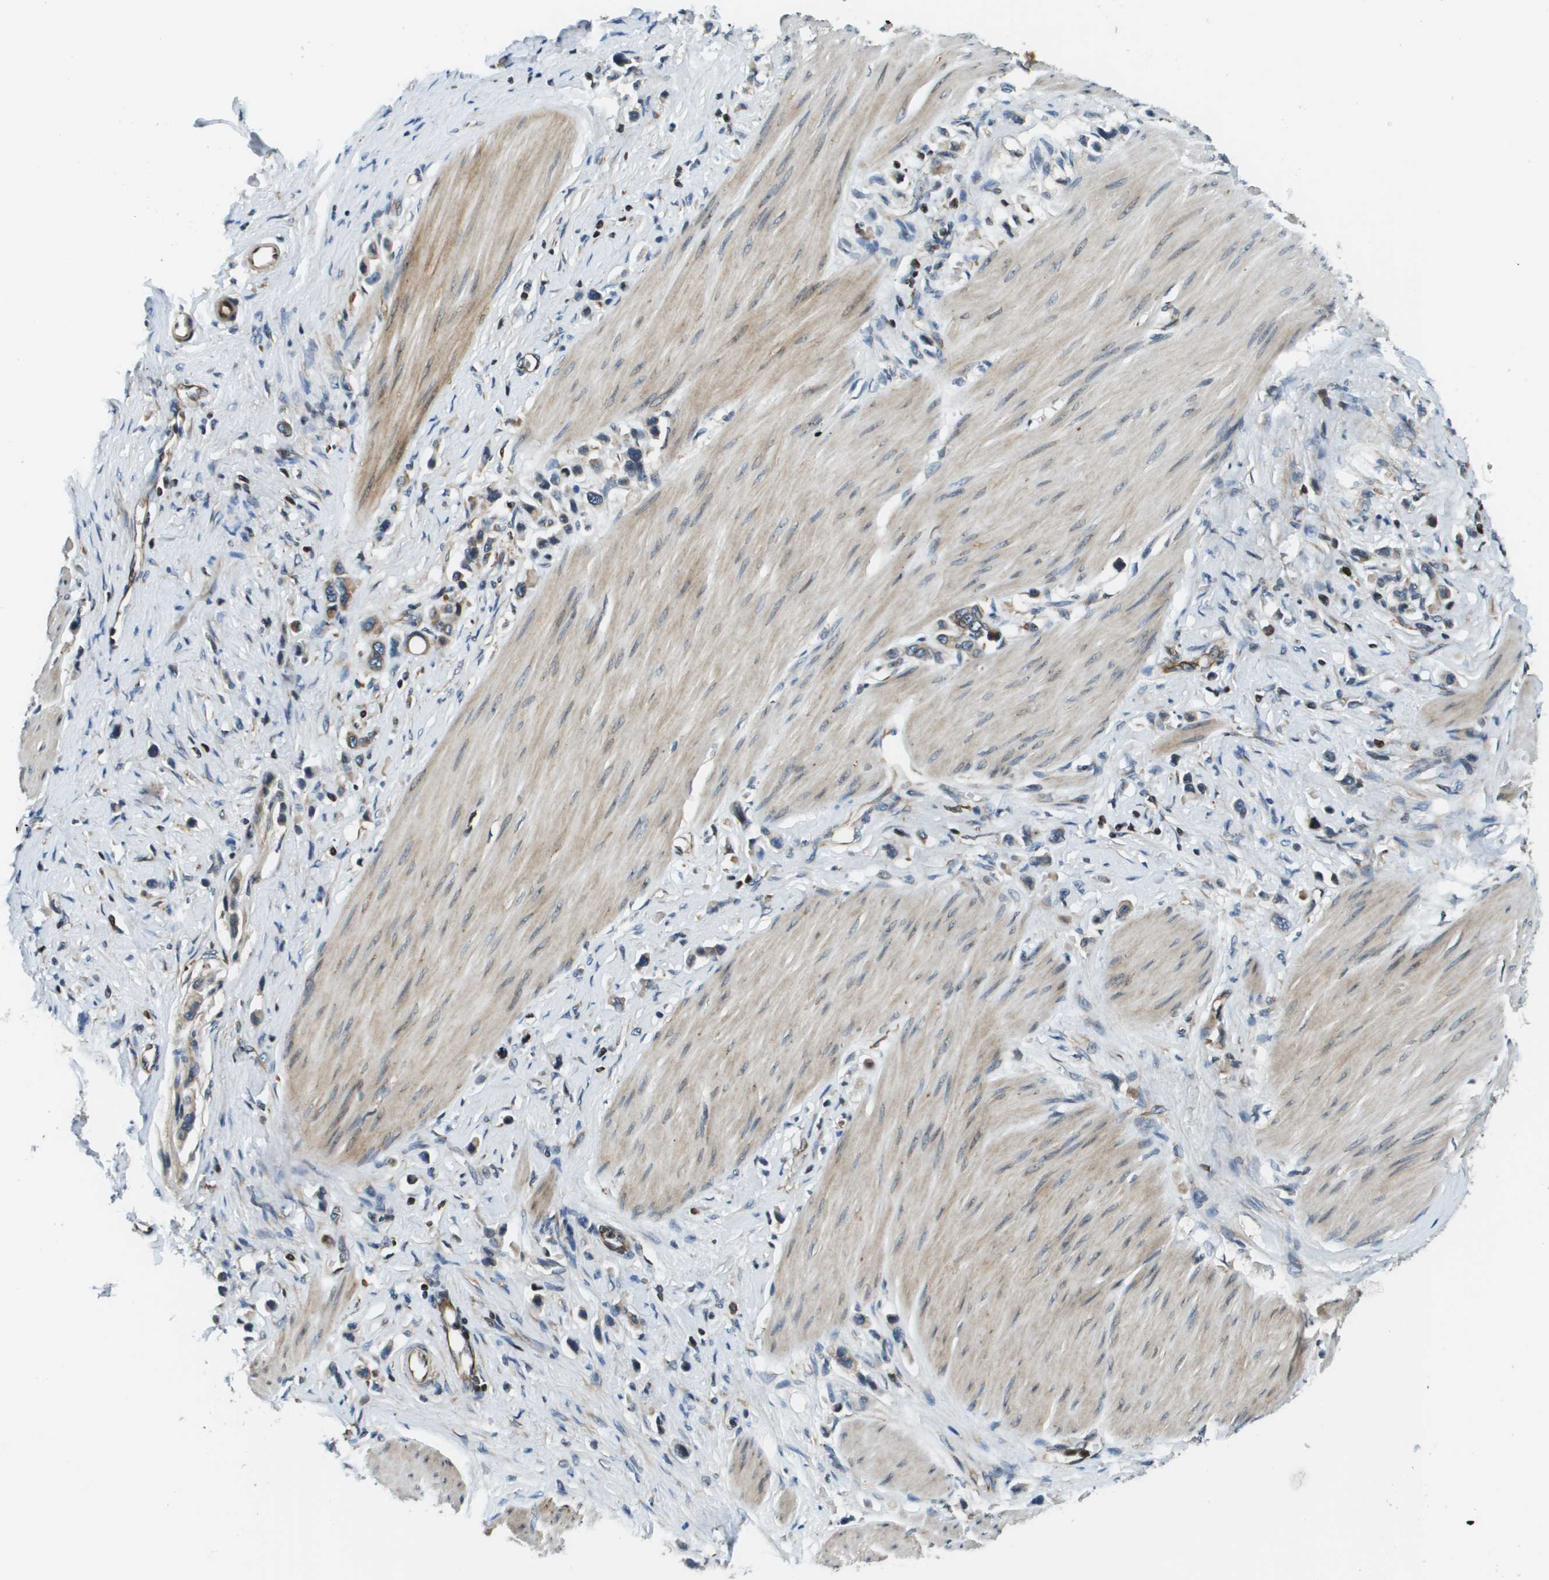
{"staining": {"intensity": "moderate", "quantity": "25%-75%", "location": "cytoplasmic/membranous"}, "tissue": "stomach cancer", "cell_type": "Tumor cells", "image_type": "cancer", "snomed": [{"axis": "morphology", "description": "Adenocarcinoma, NOS"}, {"axis": "topography", "description": "Stomach"}], "caption": "Moderate cytoplasmic/membranous protein staining is seen in approximately 25%-75% of tumor cells in adenocarcinoma (stomach).", "gene": "ESYT1", "patient": {"sex": "female", "age": 65}}